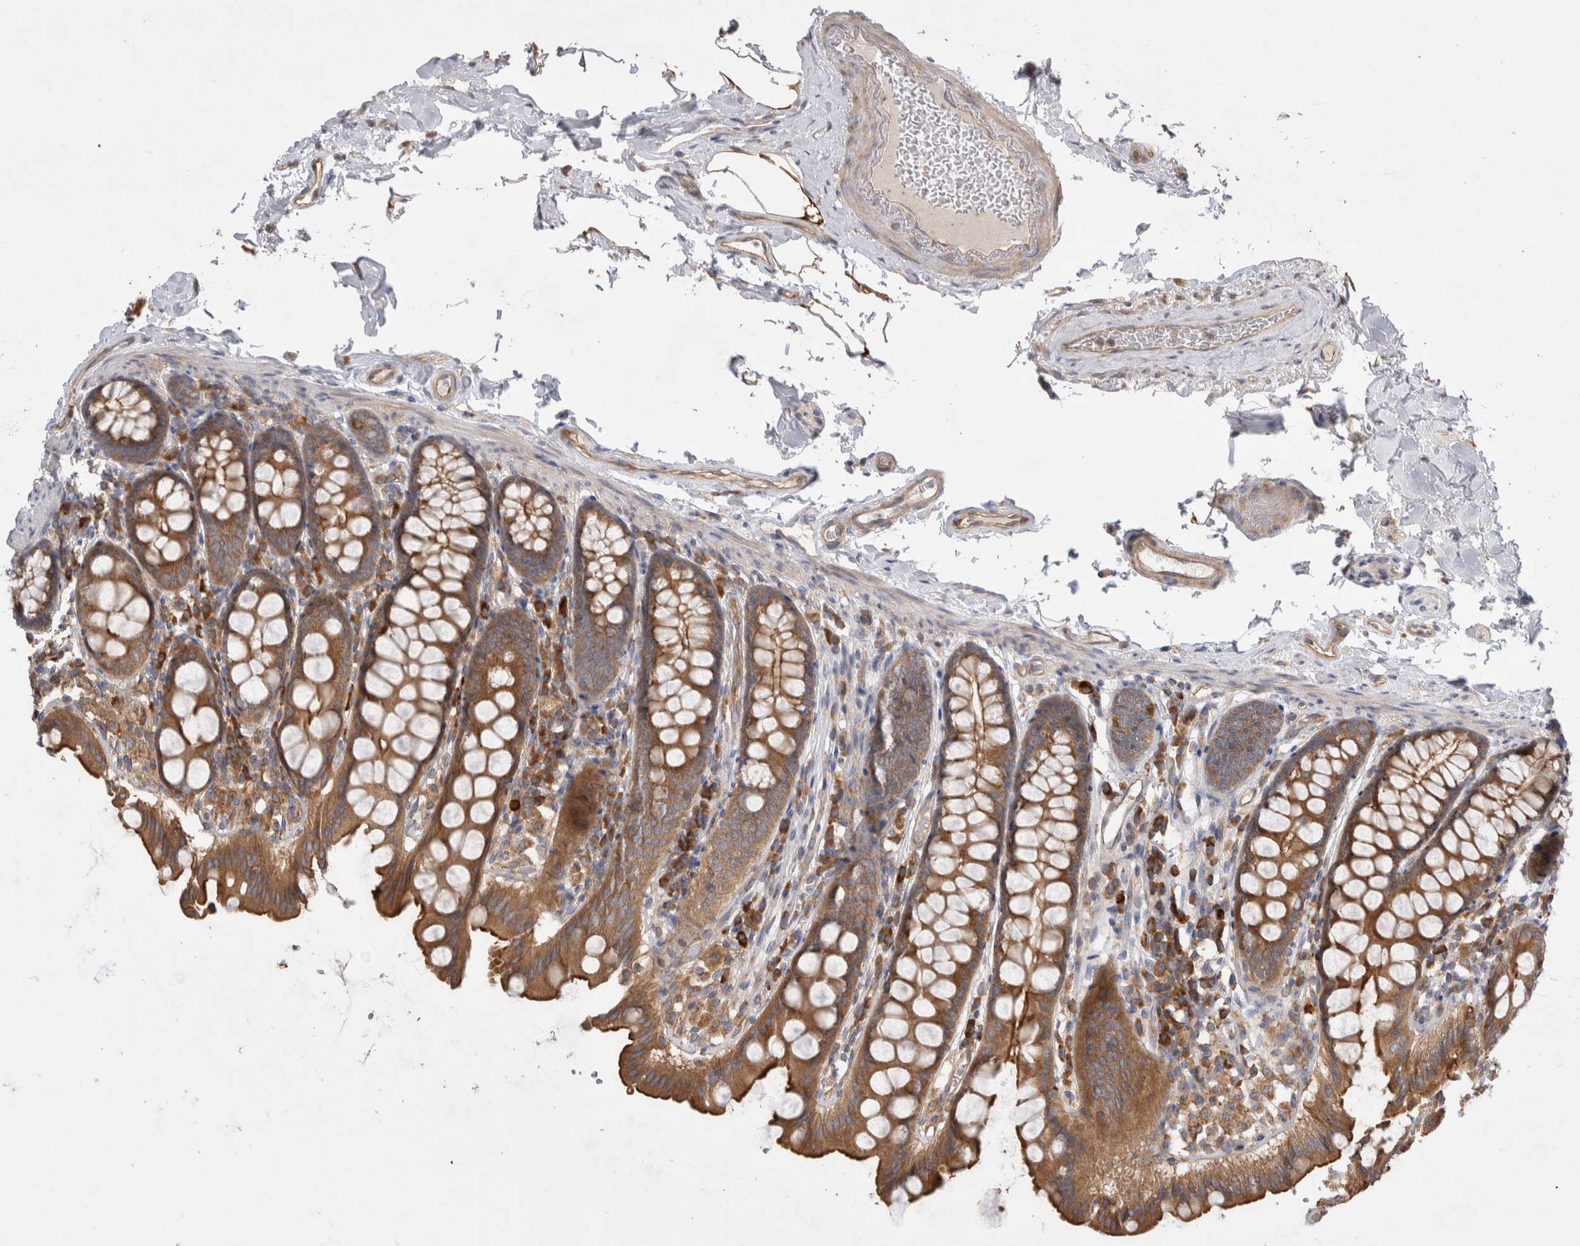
{"staining": {"intensity": "moderate", "quantity": ">75%", "location": "cytoplasmic/membranous"}, "tissue": "colon", "cell_type": "Endothelial cells", "image_type": "normal", "snomed": [{"axis": "morphology", "description": "Normal tissue, NOS"}, {"axis": "topography", "description": "Colon"}, {"axis": "topography", "description": "Peripheral nerve tissue"}], "caption": "A photomicrograph of human colon stained for a protein shows moderate cytoplasmic/membranous brown staining in endothelial cells.", "gene": "PDCD10", "patient": {"sex": "female", "age": 61}}